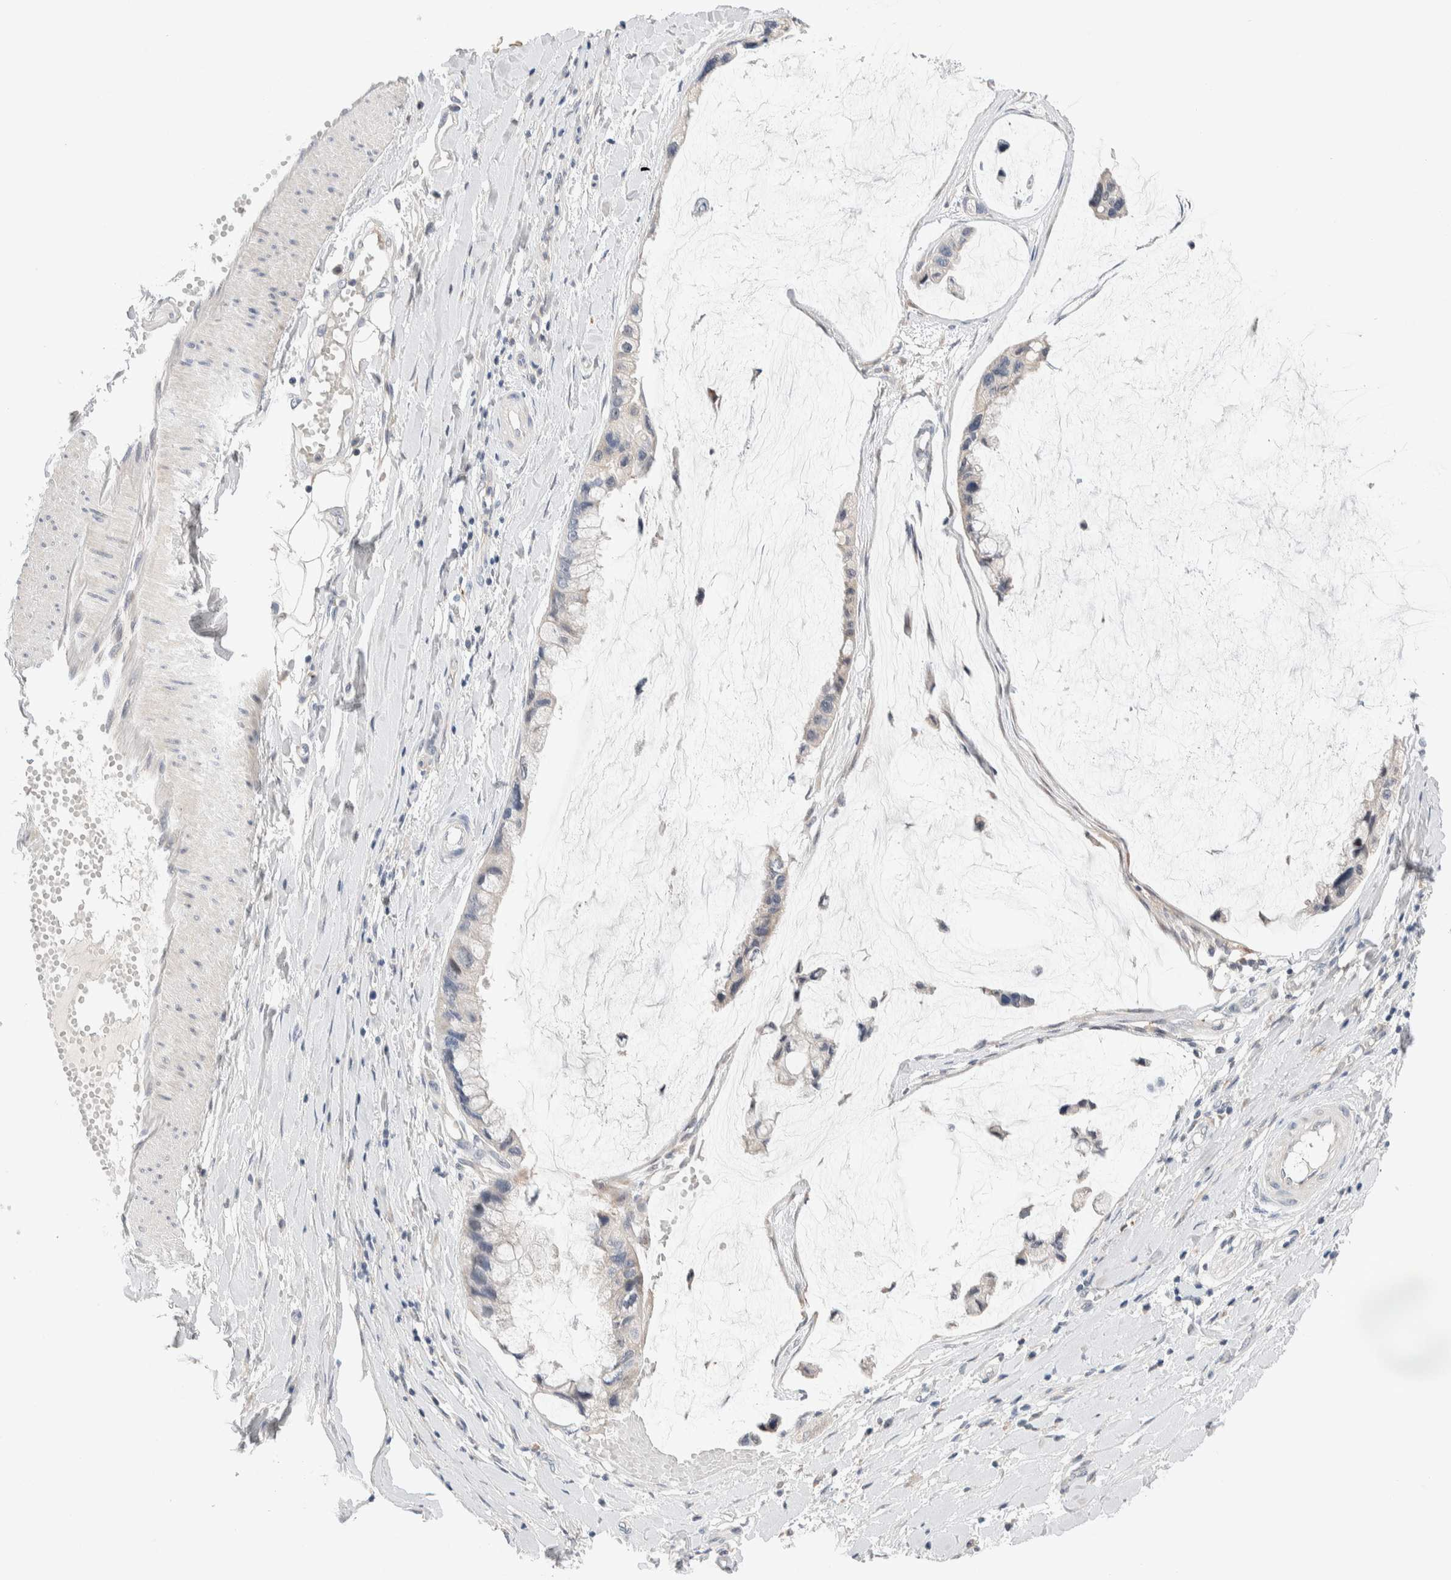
{"staining": {"intensity": "negative", "quantity": "none", "location": "none"}, "tissue": "ovarian cancer", "cell_type": "Tumor cells", "image_type": "cancer", "snomed": [{"axis": "morphology", "description": "Cystadenocarcinoma, mucinous, NOS"}, {"axis": "topography", "description": "Ovary"}], "caption": "DAB immunohistochemical staining of ovarian mucinous cystadenocarcinoma displays no significant staining in tumor cells.", "gene": "DNAJB6", "patient": {"sex": "female", "age": 39}}